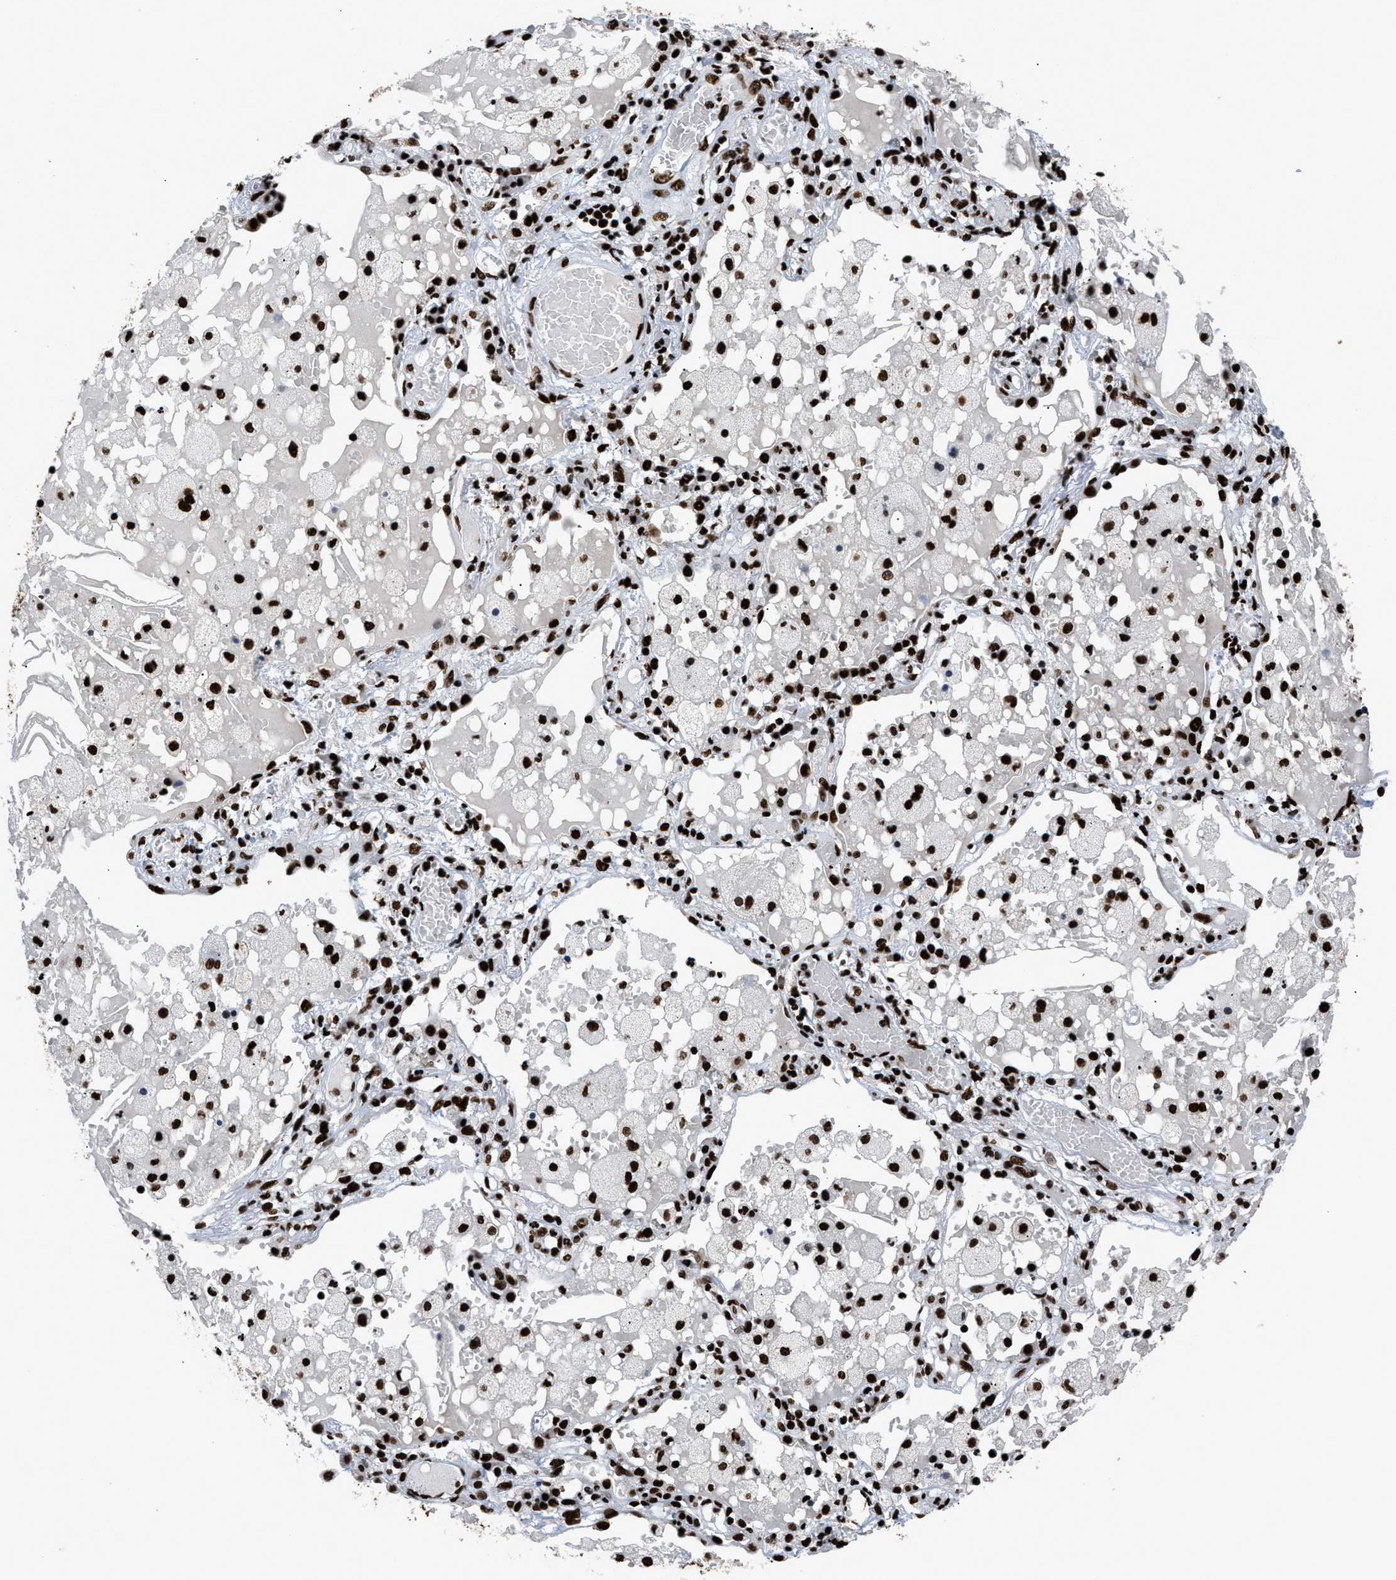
{"staining": {"intensity": "strong", "quantity": ">75%", "location": "nuclear"}, "tissue": "lung cancer", "cell_type": "Tumor cells", "image_type": "cancer", "snomed": [{"axis": "morphology", "description": "Squamous cell carcinoma, NOS"}, {"axis": "topography", "description": "Lung"}], "caption": "A histopathology image showing strong nuclear expression in approximately >75% of tumor cells in lung cancer (squamous cell carcinoma), as visualized by brown immunohistochemical staining.", "gene": "HNRNPM", "patient": {"sex": "male", "age": 71}}